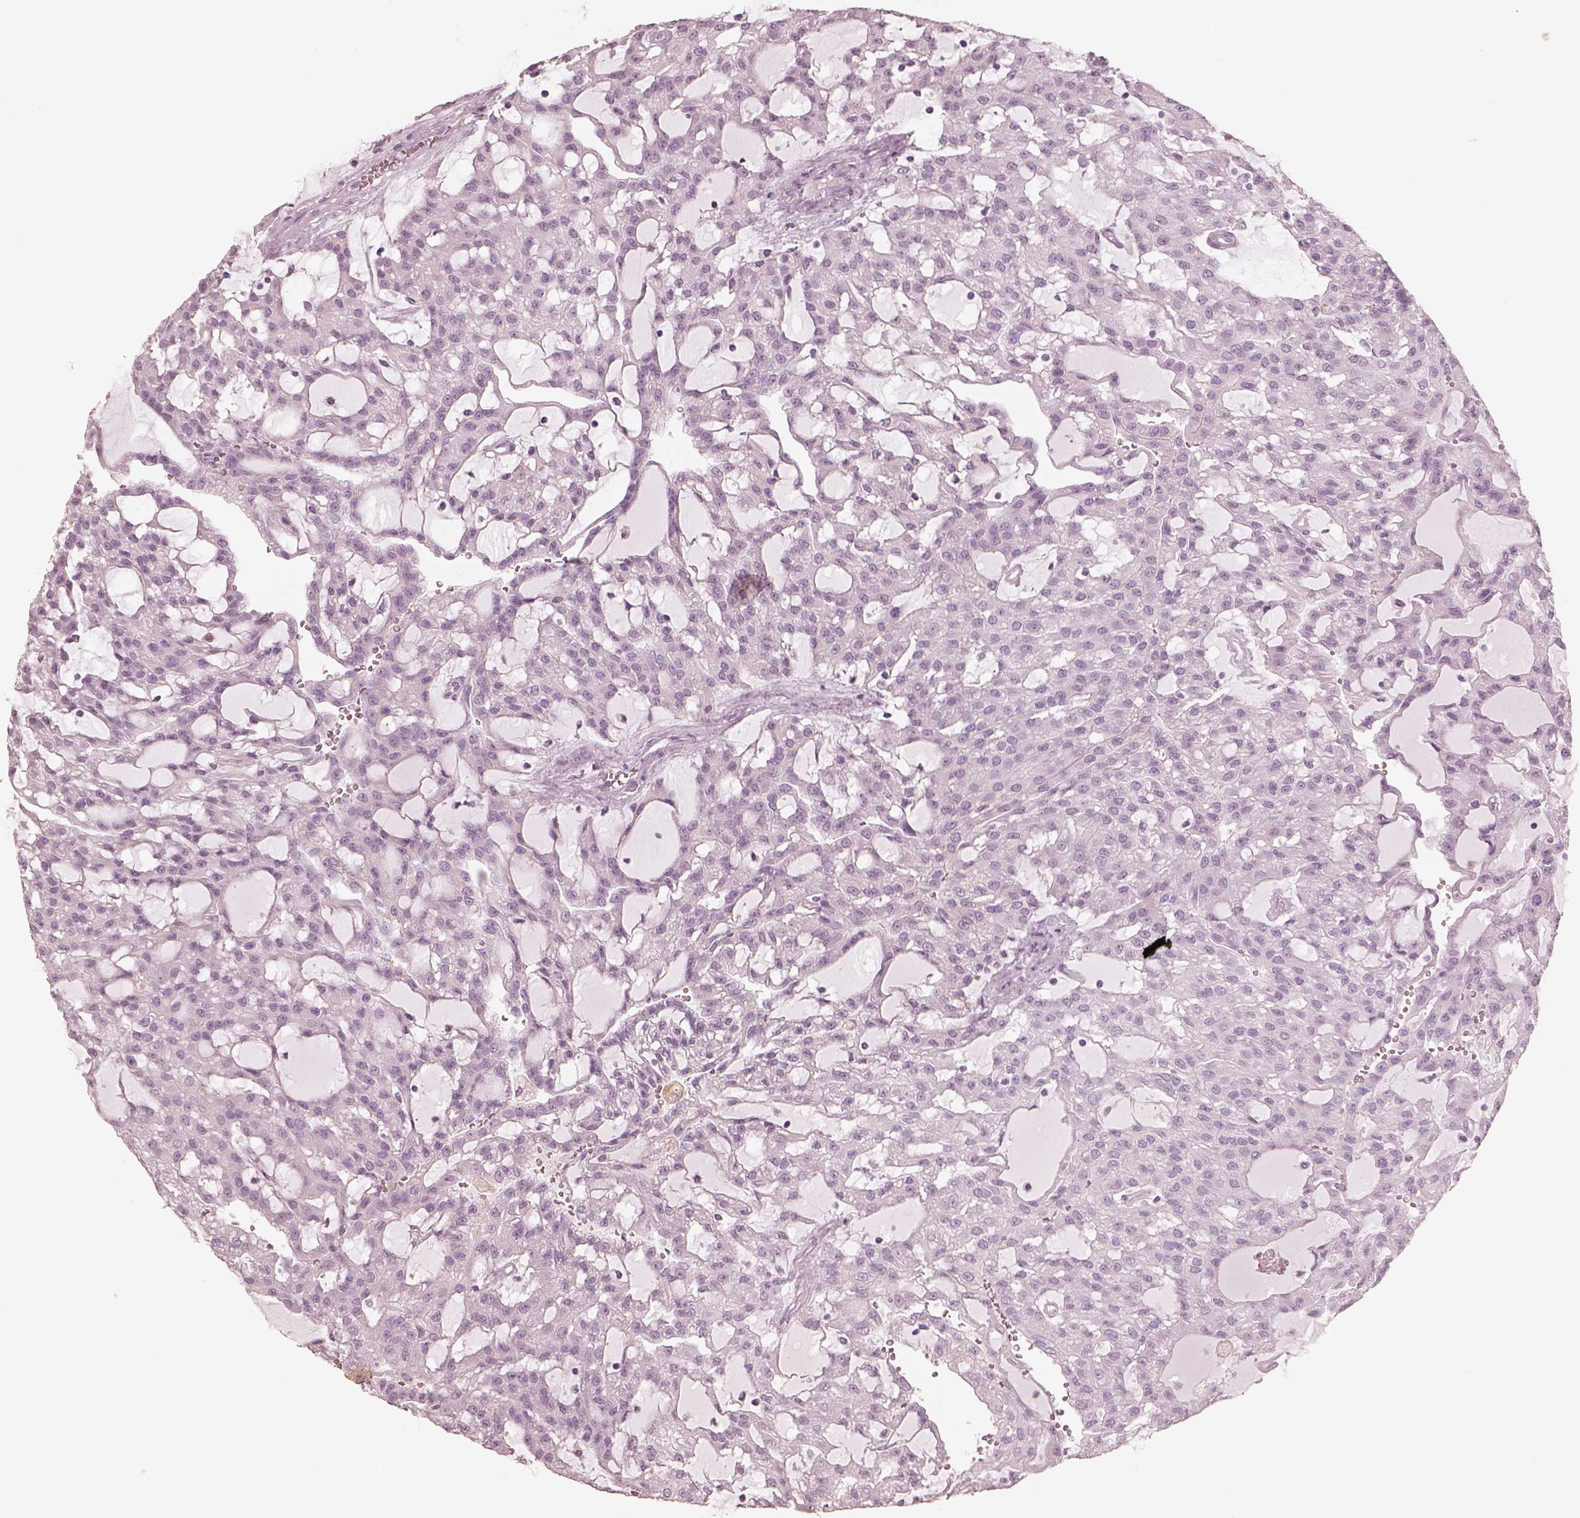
{"staining": {"intensity": "negative", "quantity": "none", "location": "none"}, "tissue": "renal cancer", "cell_type": "Tumor cells", "image_type": "cancer", "snomed": [{"axis": "morphology", "description": "Adenocarcinoma, NOS"}, {"axis": "topography", "description": "Kidney"}], "caption": "Protein analysis of renal adenocarcinoma reveals no significant staining in tumor cells.", "gene": "PON3", "patient": {"sex": "male", "age": 63}}